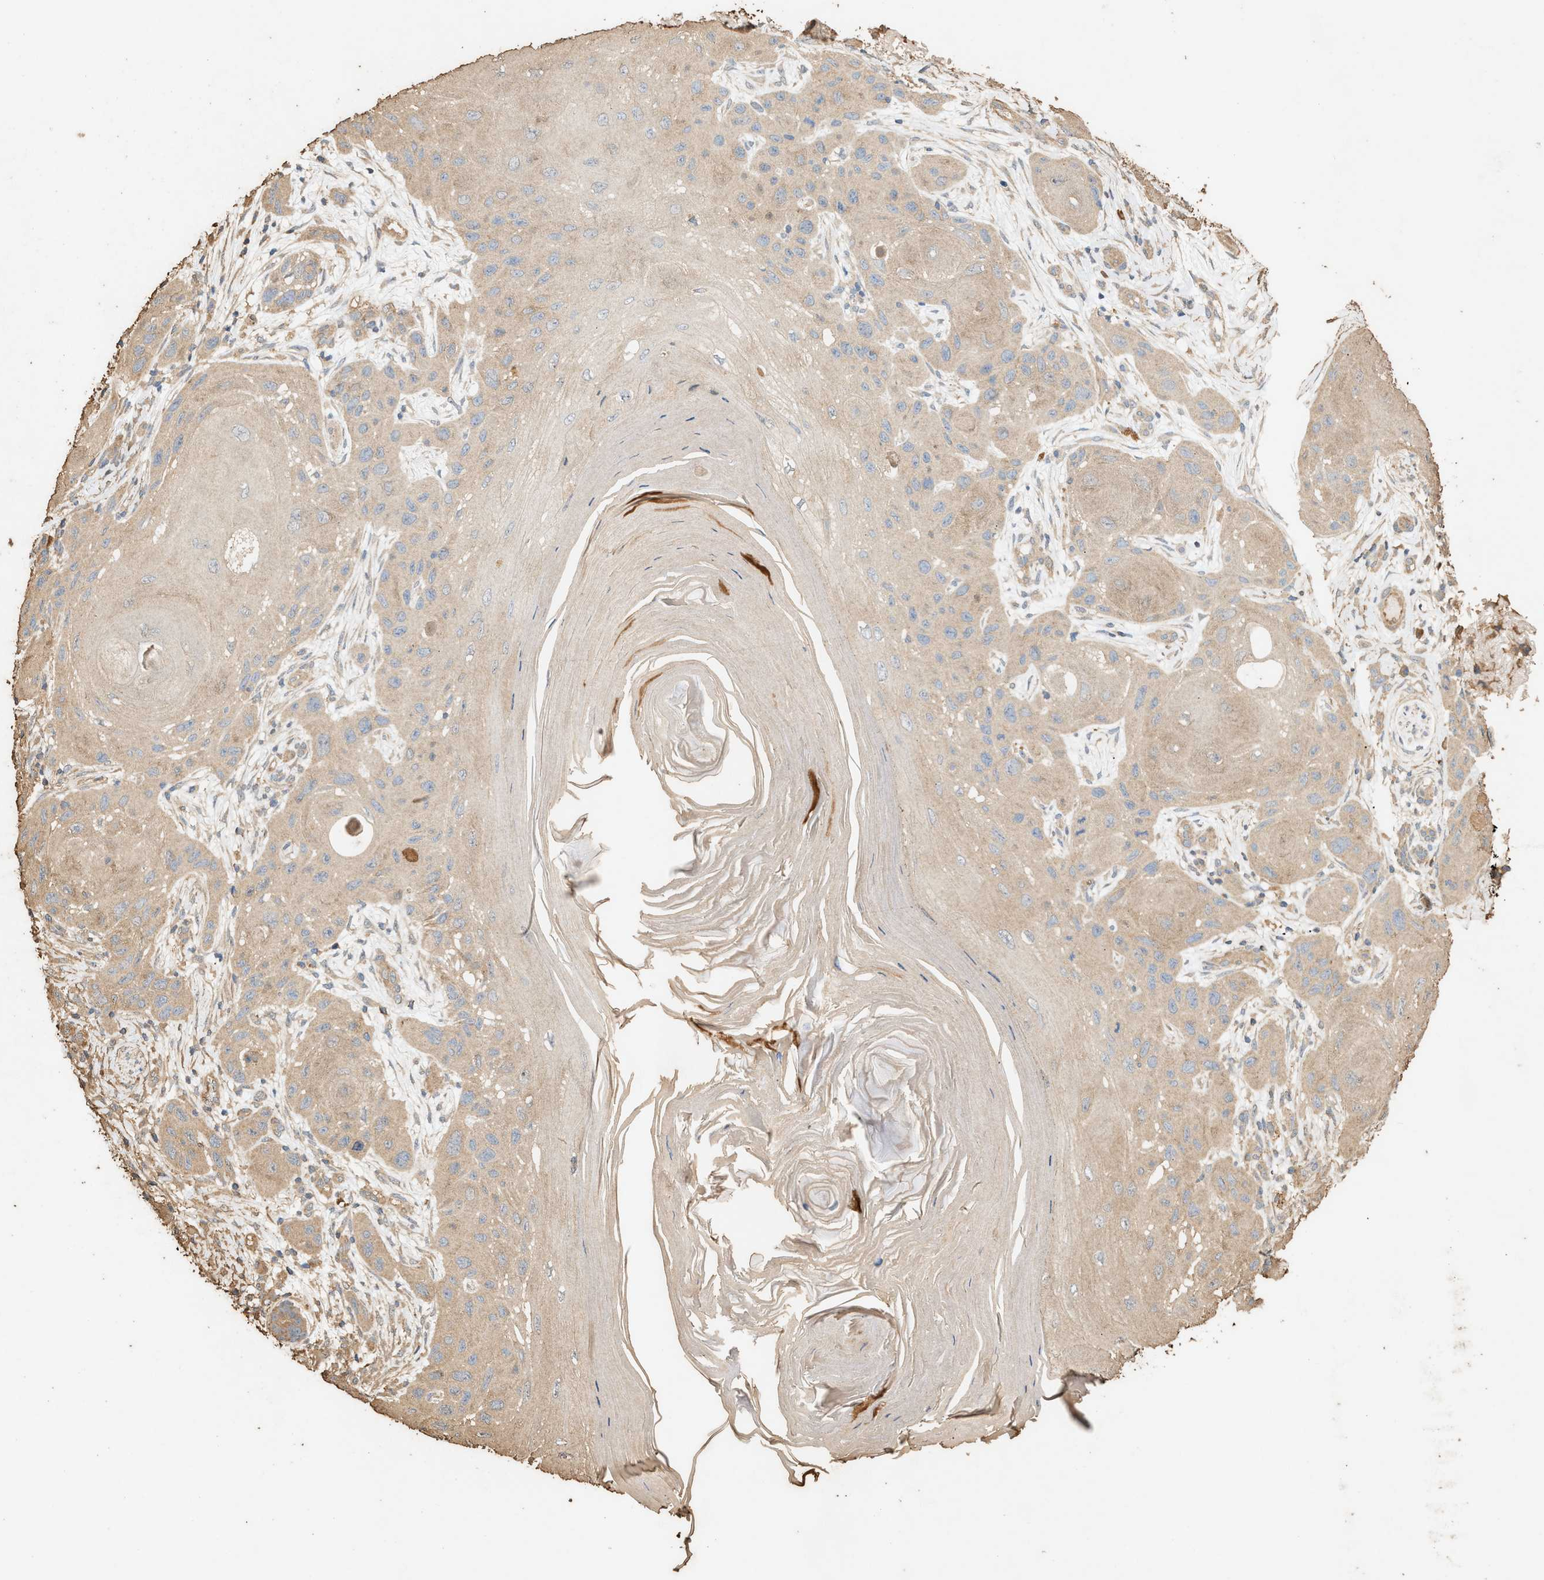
{"staining": {"intensity": "weak", "quantity": ">75%", "location": "cytoplasmic/membranous"}, "tissue": "skin cancer", "cell_type": "Tumor cells", "image_type": "cancer", "snomed": [{"axis": "morphology", "description": "Squamous cell carcinoma, NOS"}, {"axis": "topography", "description": "Skin"}], "caption": "Skin cancer stained with a brown dye shows weak cytoplasmic/membranous positive positivity in about >75% of tumor cells.", "gene": "DCAF7", "patient": {"sex": "female", "age": 96}}